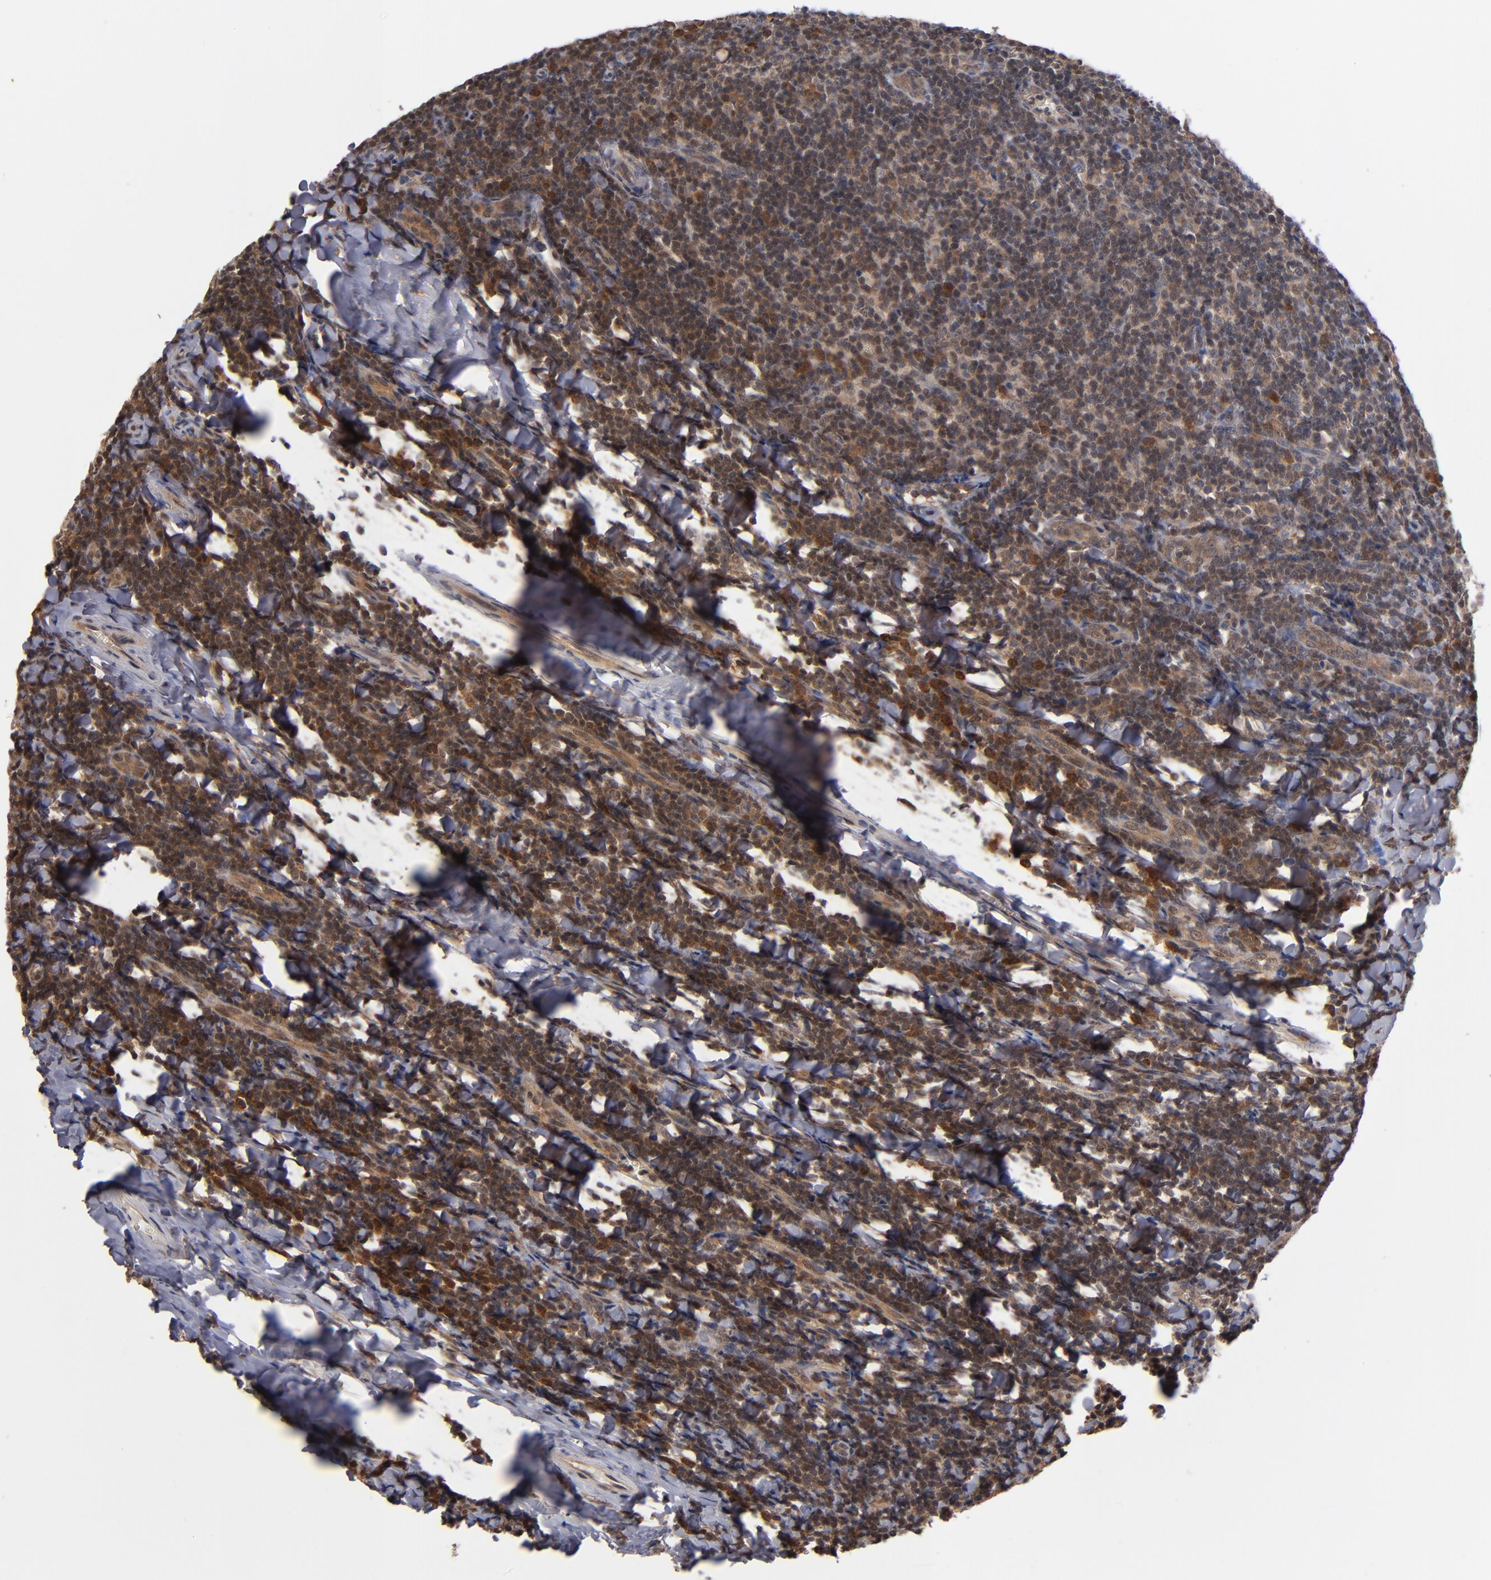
{"staining": {"intensity": "strong", "quantity": ">75%", "location": "cytoplasmic/membranous"}, "tissue": "tonsil", "cell_type": "Germinal center cells", "image_type": "normal", "snomed": [{"axis": "morphology", "description": "Normal tissue, NOS"}, {"axis": "topography", "description": "Tonsil"}], "caption": "Immunohistochemistry (IHC) of benign human tonsil reveals high levels of strong cytoplasmic/membranous staining in approximately >75% of germinal center cells.", "gene": "ALG13", "patient": {"sex": "male", "age": 31}}